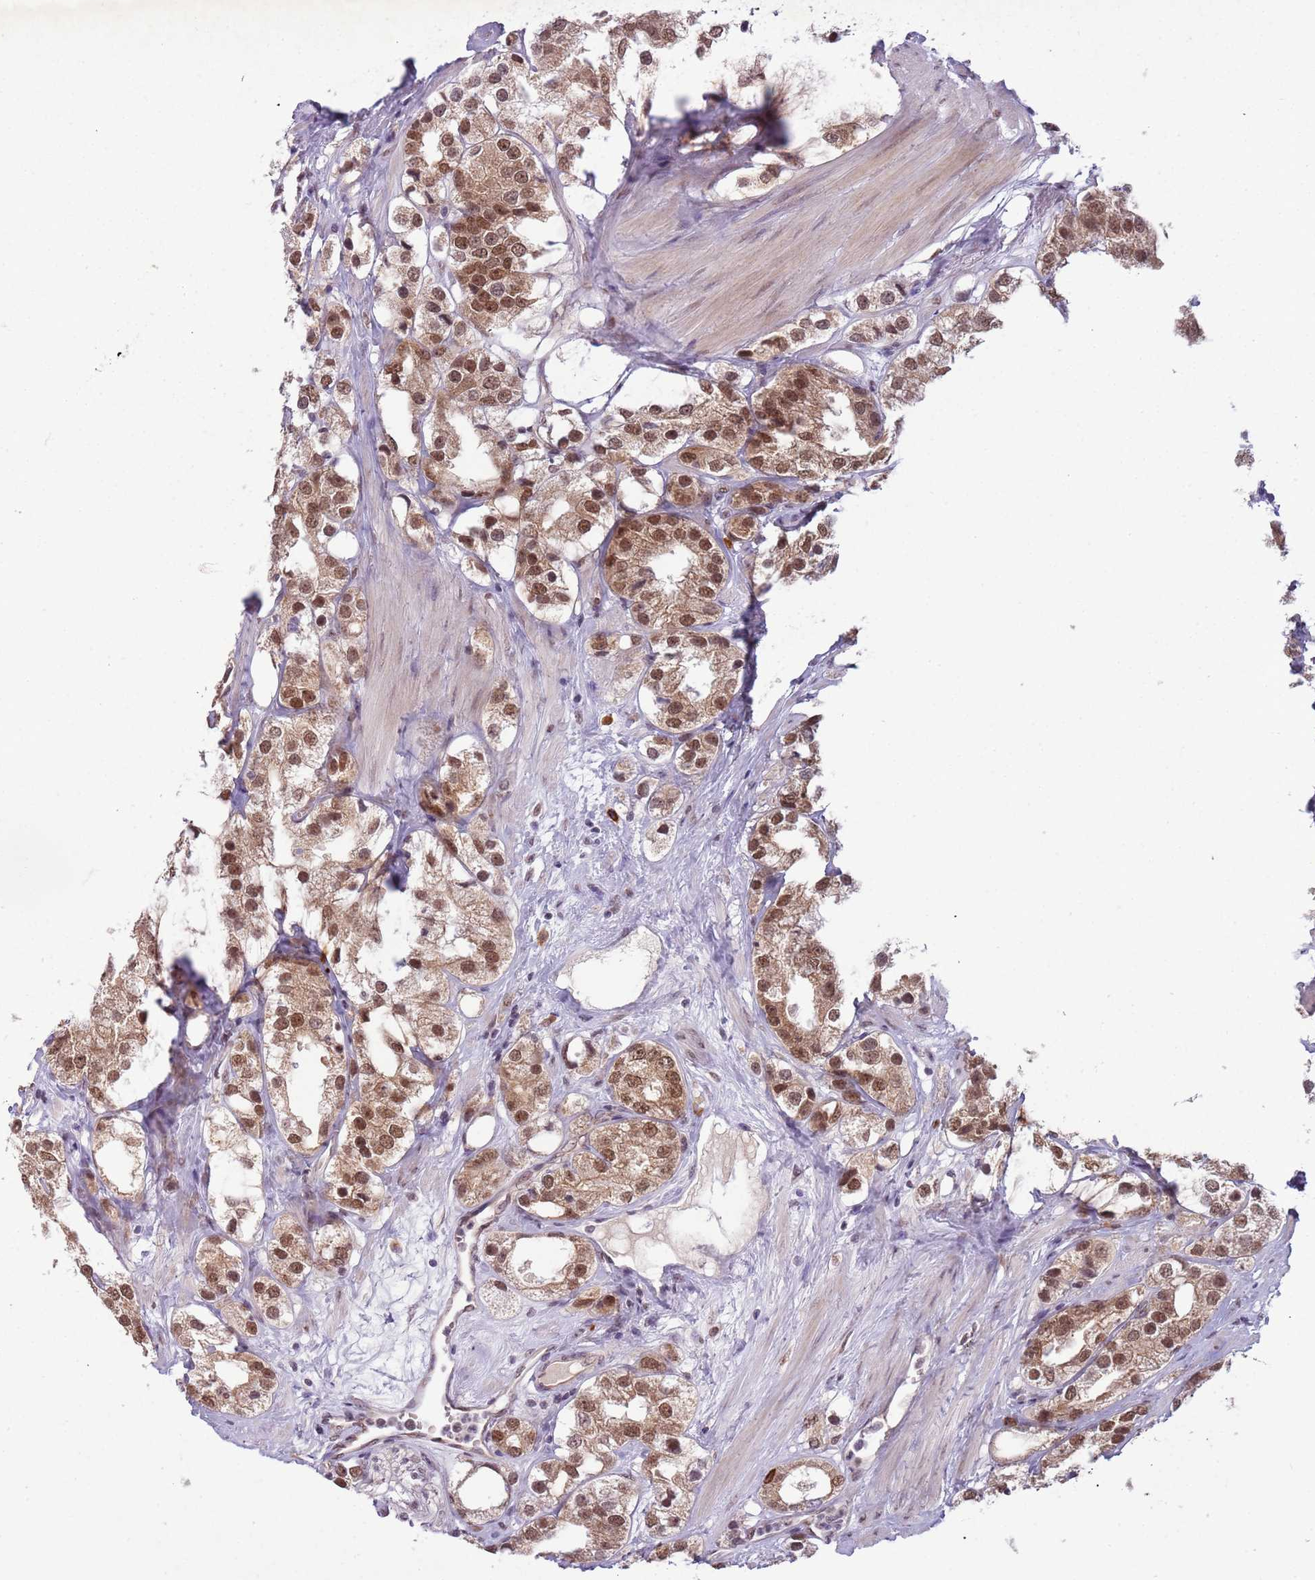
{"staining": {"intensity": "moderate", "quantity": ">75%", "location": "nuclear"}, "tissue": "prostate cancer", "cell_type": "Tumor cells", "image_type": "cancer", "snomed": [{"axis": "morphology", "description": "Adenocarcinoma, NOS"}, {"axis": "topography", "description": "Prostate"}], "caption": "Immunohistochemical staining of prostate adenocarcinoma exhibits moderate nuclear protein expression in approximately >75% of tumor cells. The protein of interest is shown in brown color, while the nuclei are stained blue.", "gene": "FAM120AOS", "patient": {"sex": "male", "age": 79}}